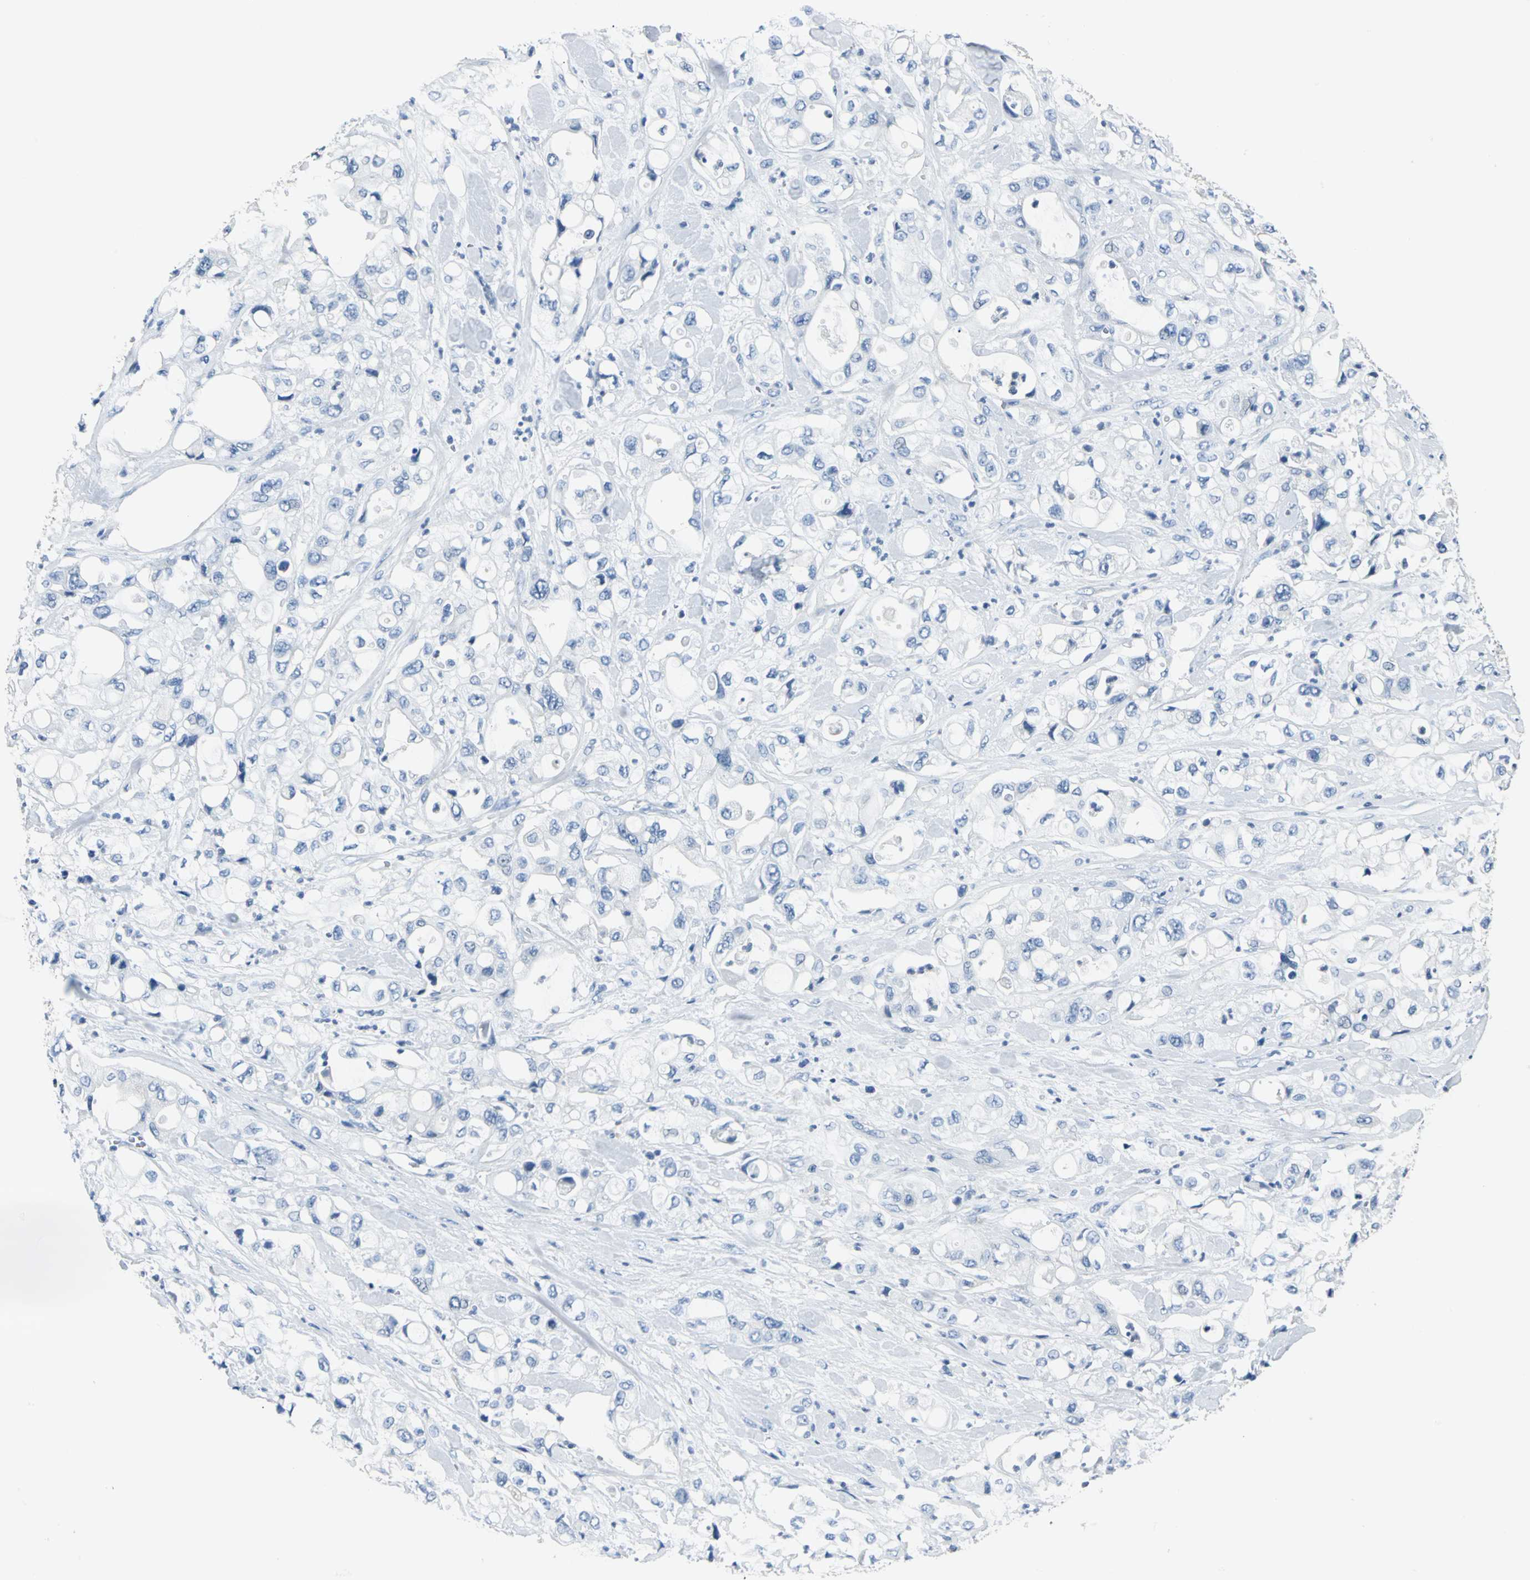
{"staining": {"intensity": "negative", "quantity": "none", "location": "none"}, "tissue": "pancreatic cancer", "cell_type": "Tumor cells", "image_type": "cancer", "snomed": [{"axis": "morphology", "description": "Adenocarcinoma, NOS"}, {"axis": "topography", "description": "Pancreas"}], "caption": "Immunohistochemical staining of human pancreatic cancer demonstrates no significant positivity in tumor cells.", "gene": "RIPOR1", "patient": {"sex": "male", "age": 70}}